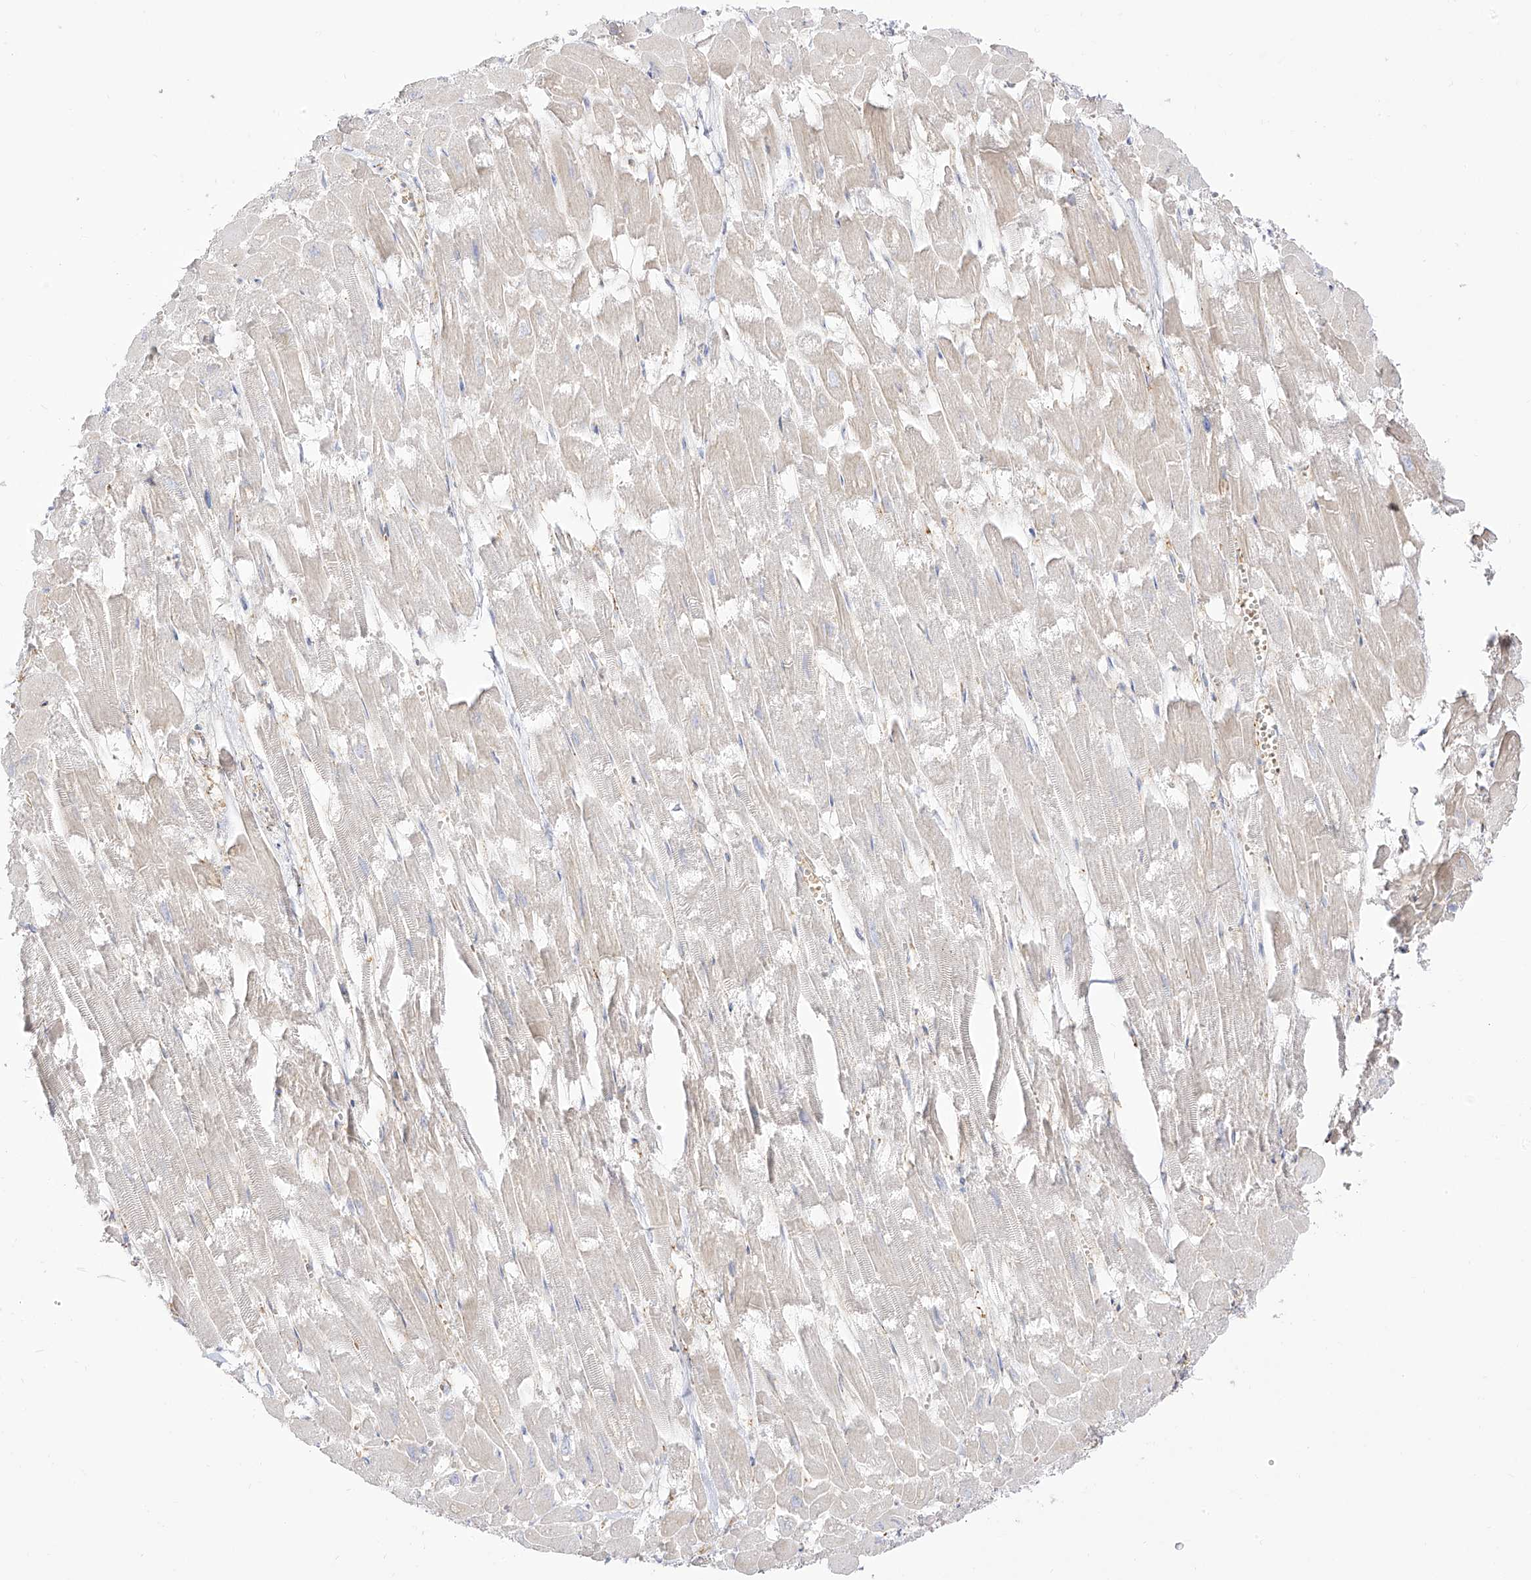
{"staining": {"intensity": "negative", "quantity": "none", "location": "none"}, "tissue": "heart muscle", "cell_type": "Cardiomyocytes", "image_type": "normal", "snomed": [{"axis": "morphology", "description": "Normal tissue, NOS"}, {"axis": "topography", "description": "Heart"}], "caption": "Immunohistochemical staining of normal heart muscle shows no significant expression in cardiomyocytes.", "gene": "ZGRF1", "patient": {"sex": "male", "age": 54}}